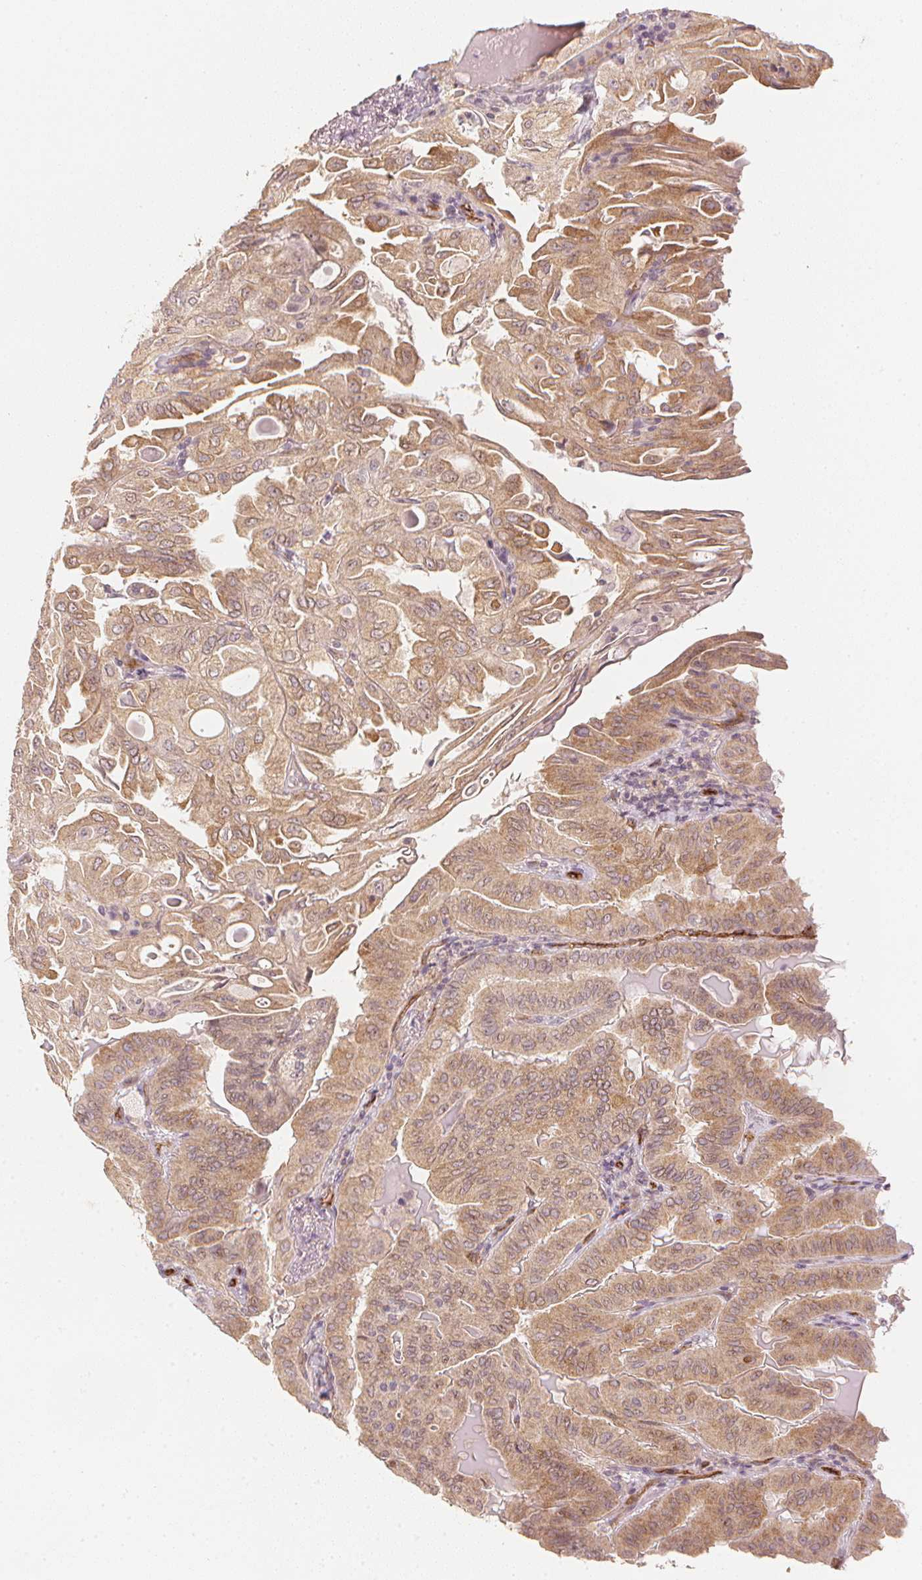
{"staining": {"intensity": "moderate", "quantity": ">75%", "location": "cytoplasmic/membranous"}, "tissue": "thyroid cancer", "cell_type": "Tumor cells", "image_type": "cancer", "snomed": [{"axis": "morphology", "description": "Papillary adenocarcinoma, NOS"}, {"axis": "topography", "description": "Thyroid gland"}], "caption": "Protein positivity by immunohistochemistry (IHC) reveals moderate cytoplasmic/membranous positivity in about >75% of tumor cells in thyroid cancer.", "gene": "CIB1", "patient": {"sex": "female", "age": 68}}